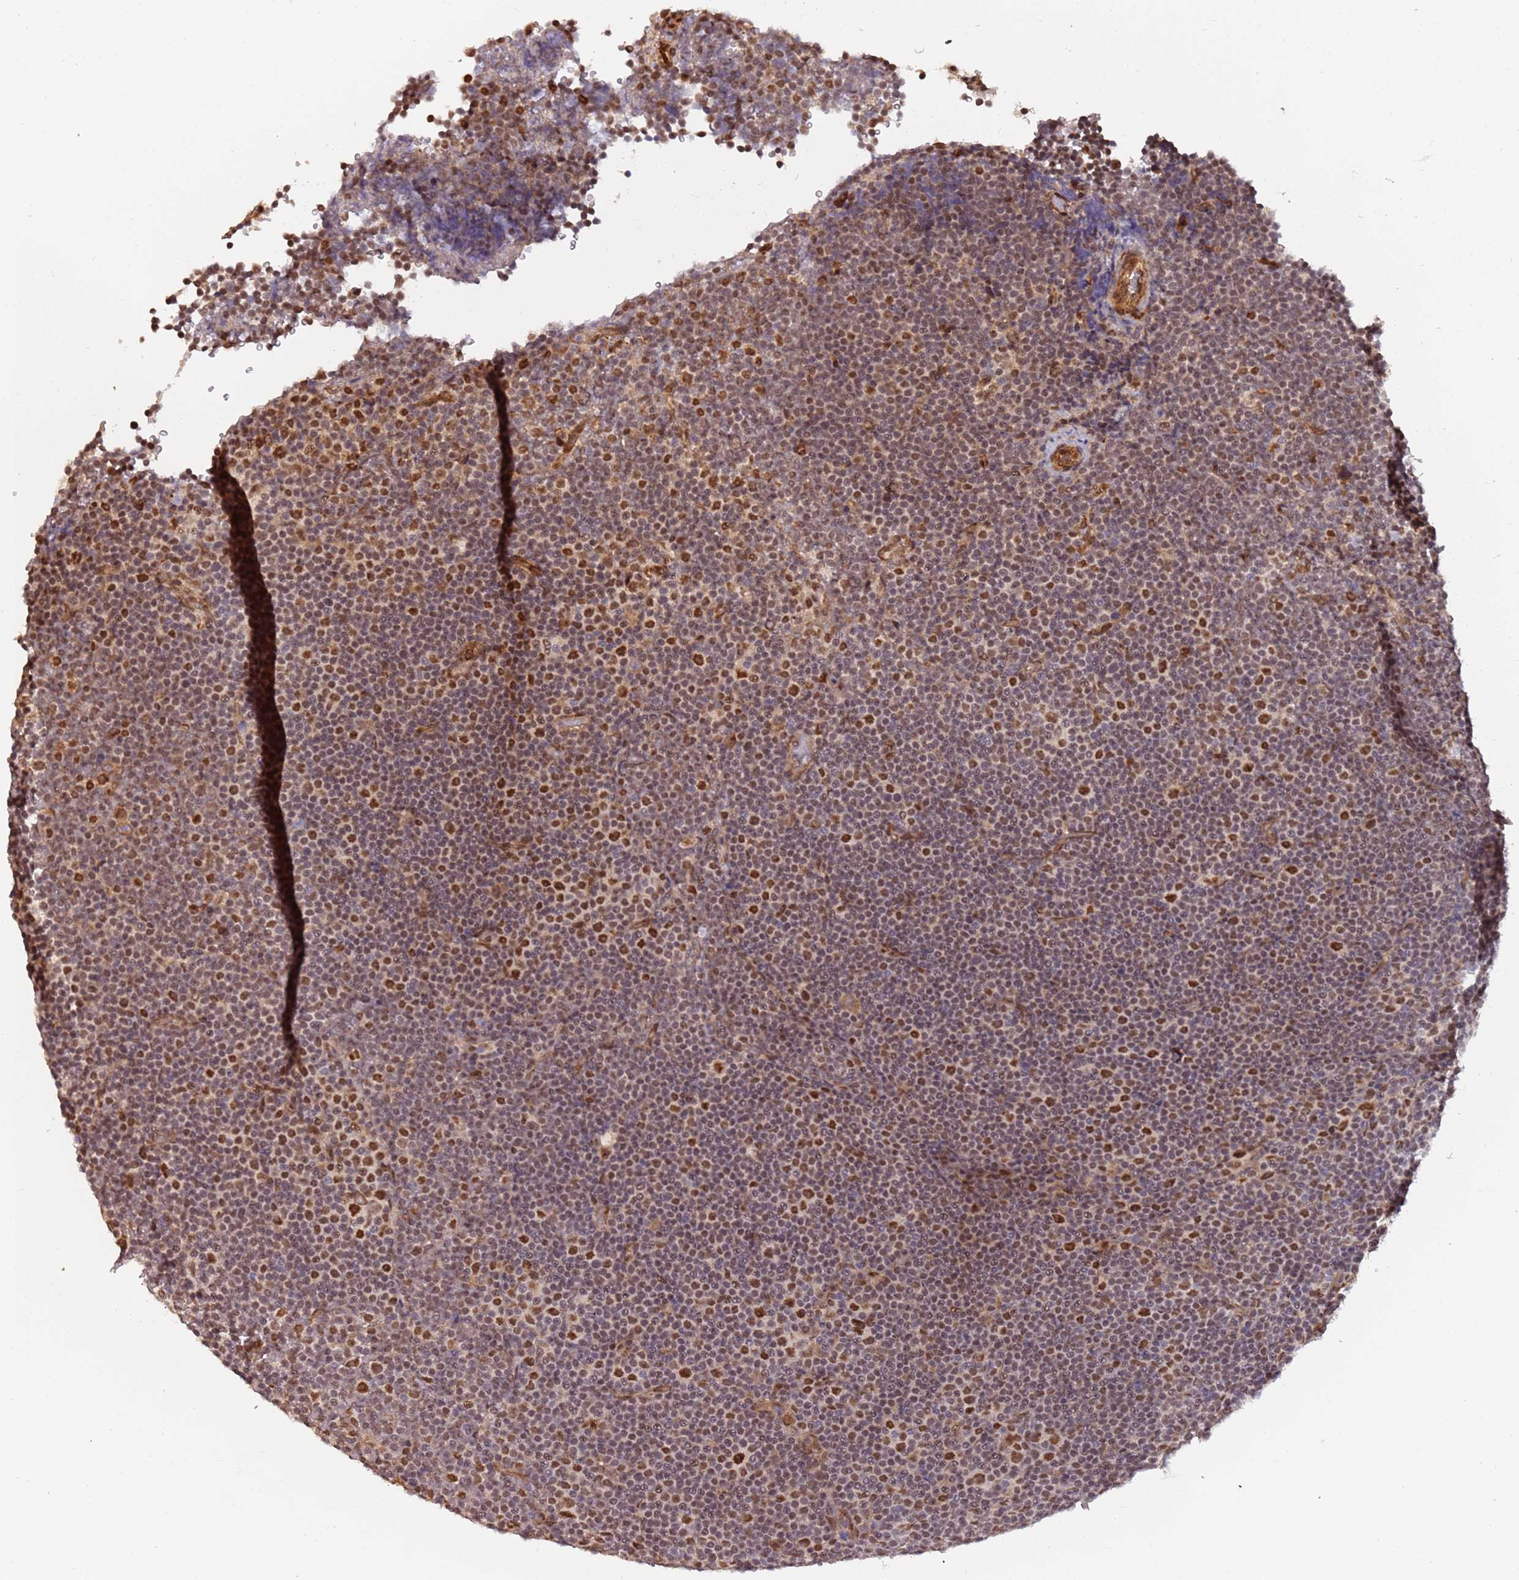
{"staining": {"intensity": "moderate", "quantity": "25%-75%", "location": "nuclear"}, "tissue": "lymphoma", "cell_type": "Tumor cells", "image_type": "cancer", "snomed": [{"axis": "morphology", "description": "Malignant lymphoma, non-Hodgkin's type, Low grade"}, {"axis": "topography", "description": "Lymph node"}], "caption": "There is medium levels of moderate nuclear expression in tumor cells of lymphoma, as demonstrated by immunohistochemical staining (brown color).", "gene": "POLR3H", "patient": {"sex": "female", "age": 67}}